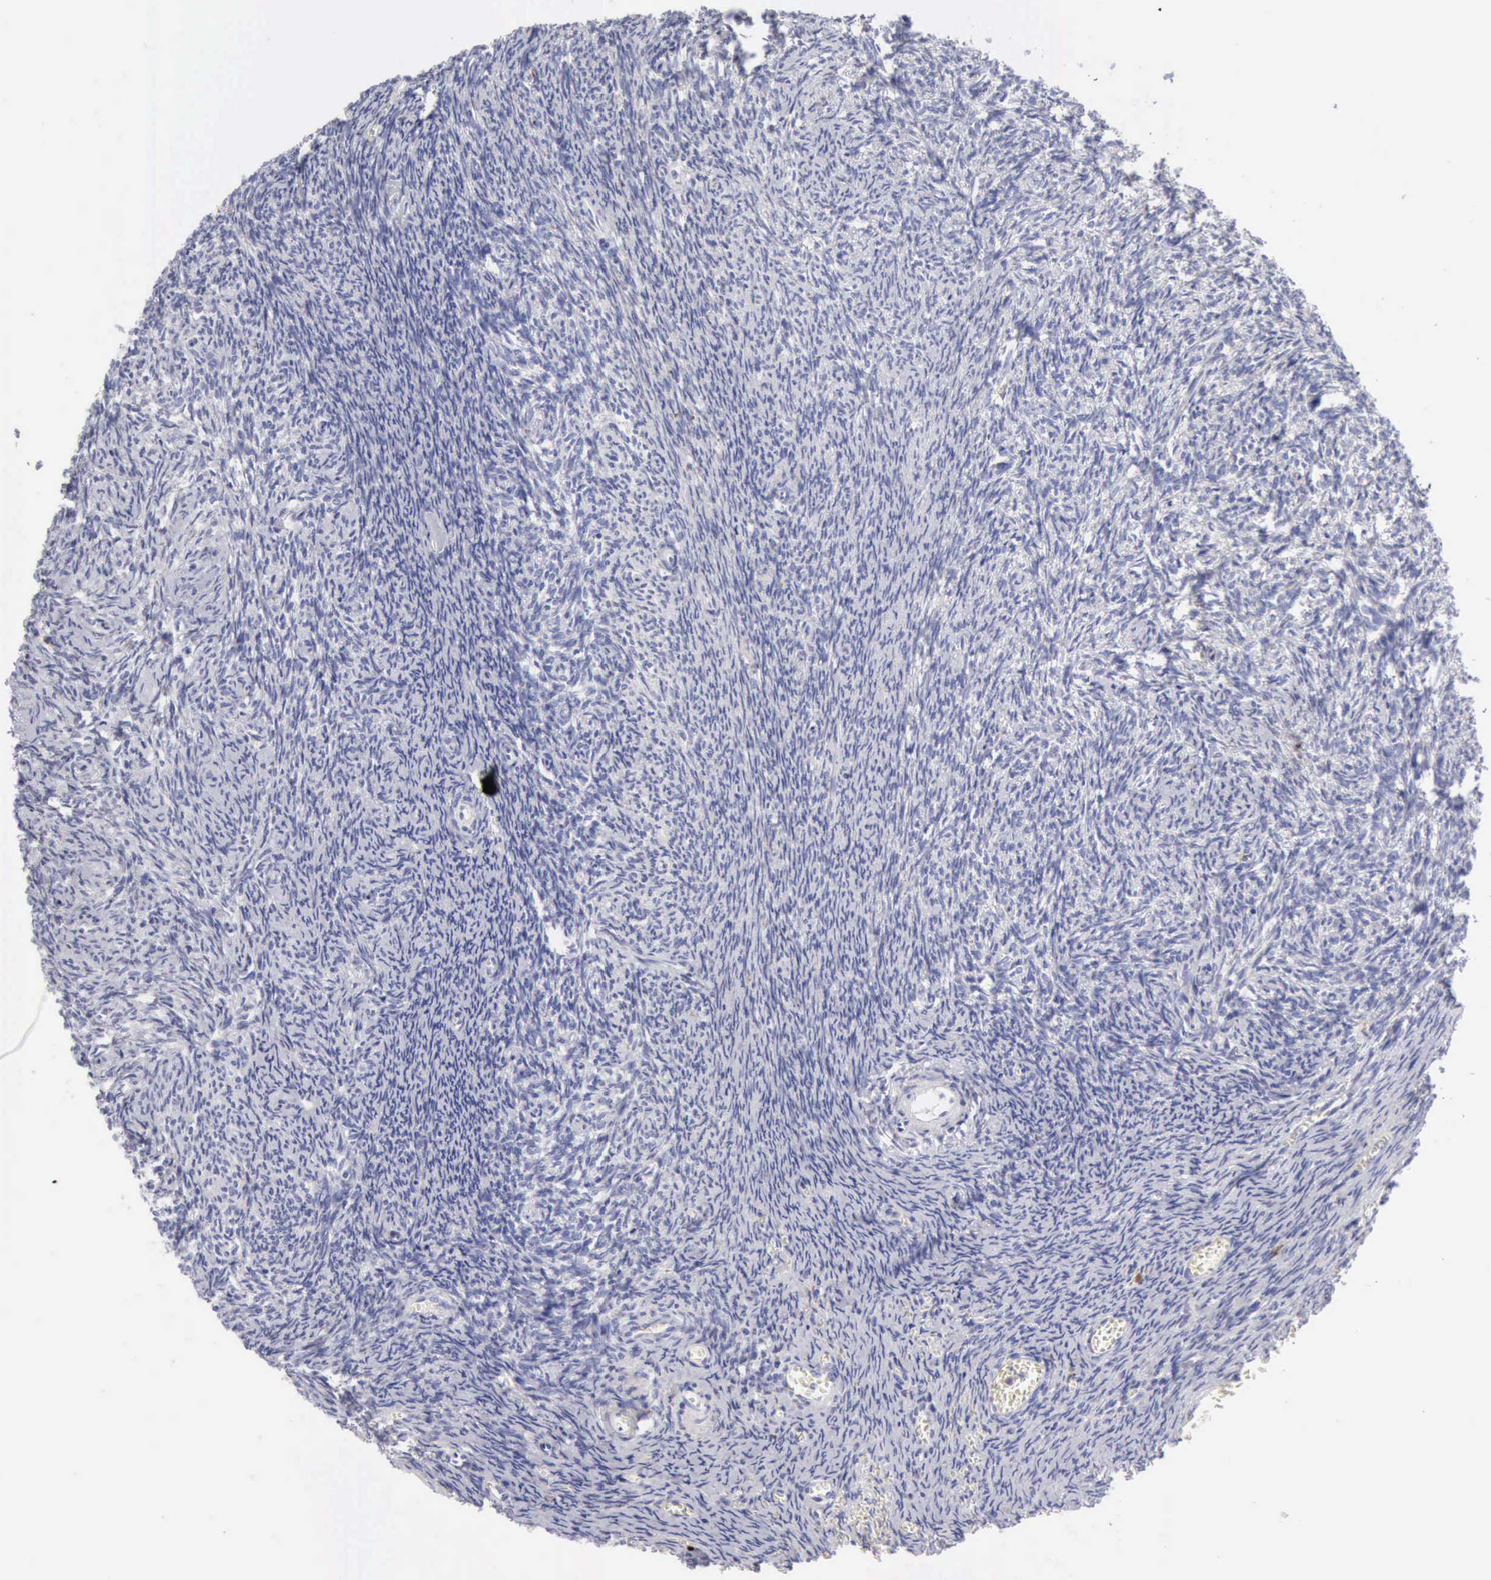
{"staining": {"intensity": "negative", "quantity": "none", "location": "none"}, "tissue": "ovary", "cell_type": "Follicle cells", "image_type": "normal", "snomed": [{"axis": "morphology", "description": "Normal tissue, NOS"}, {"axis": "topography", "description": "Ovary"}], "caption": "This photomicrograph is of unremarkable ovary stained with IHC to label a protein in brown with the nuclei are counter-stained blue. There is no positivity in follicle cells.", "gene": "CTSS", "patient": {"sex": "female", "age": 54}}